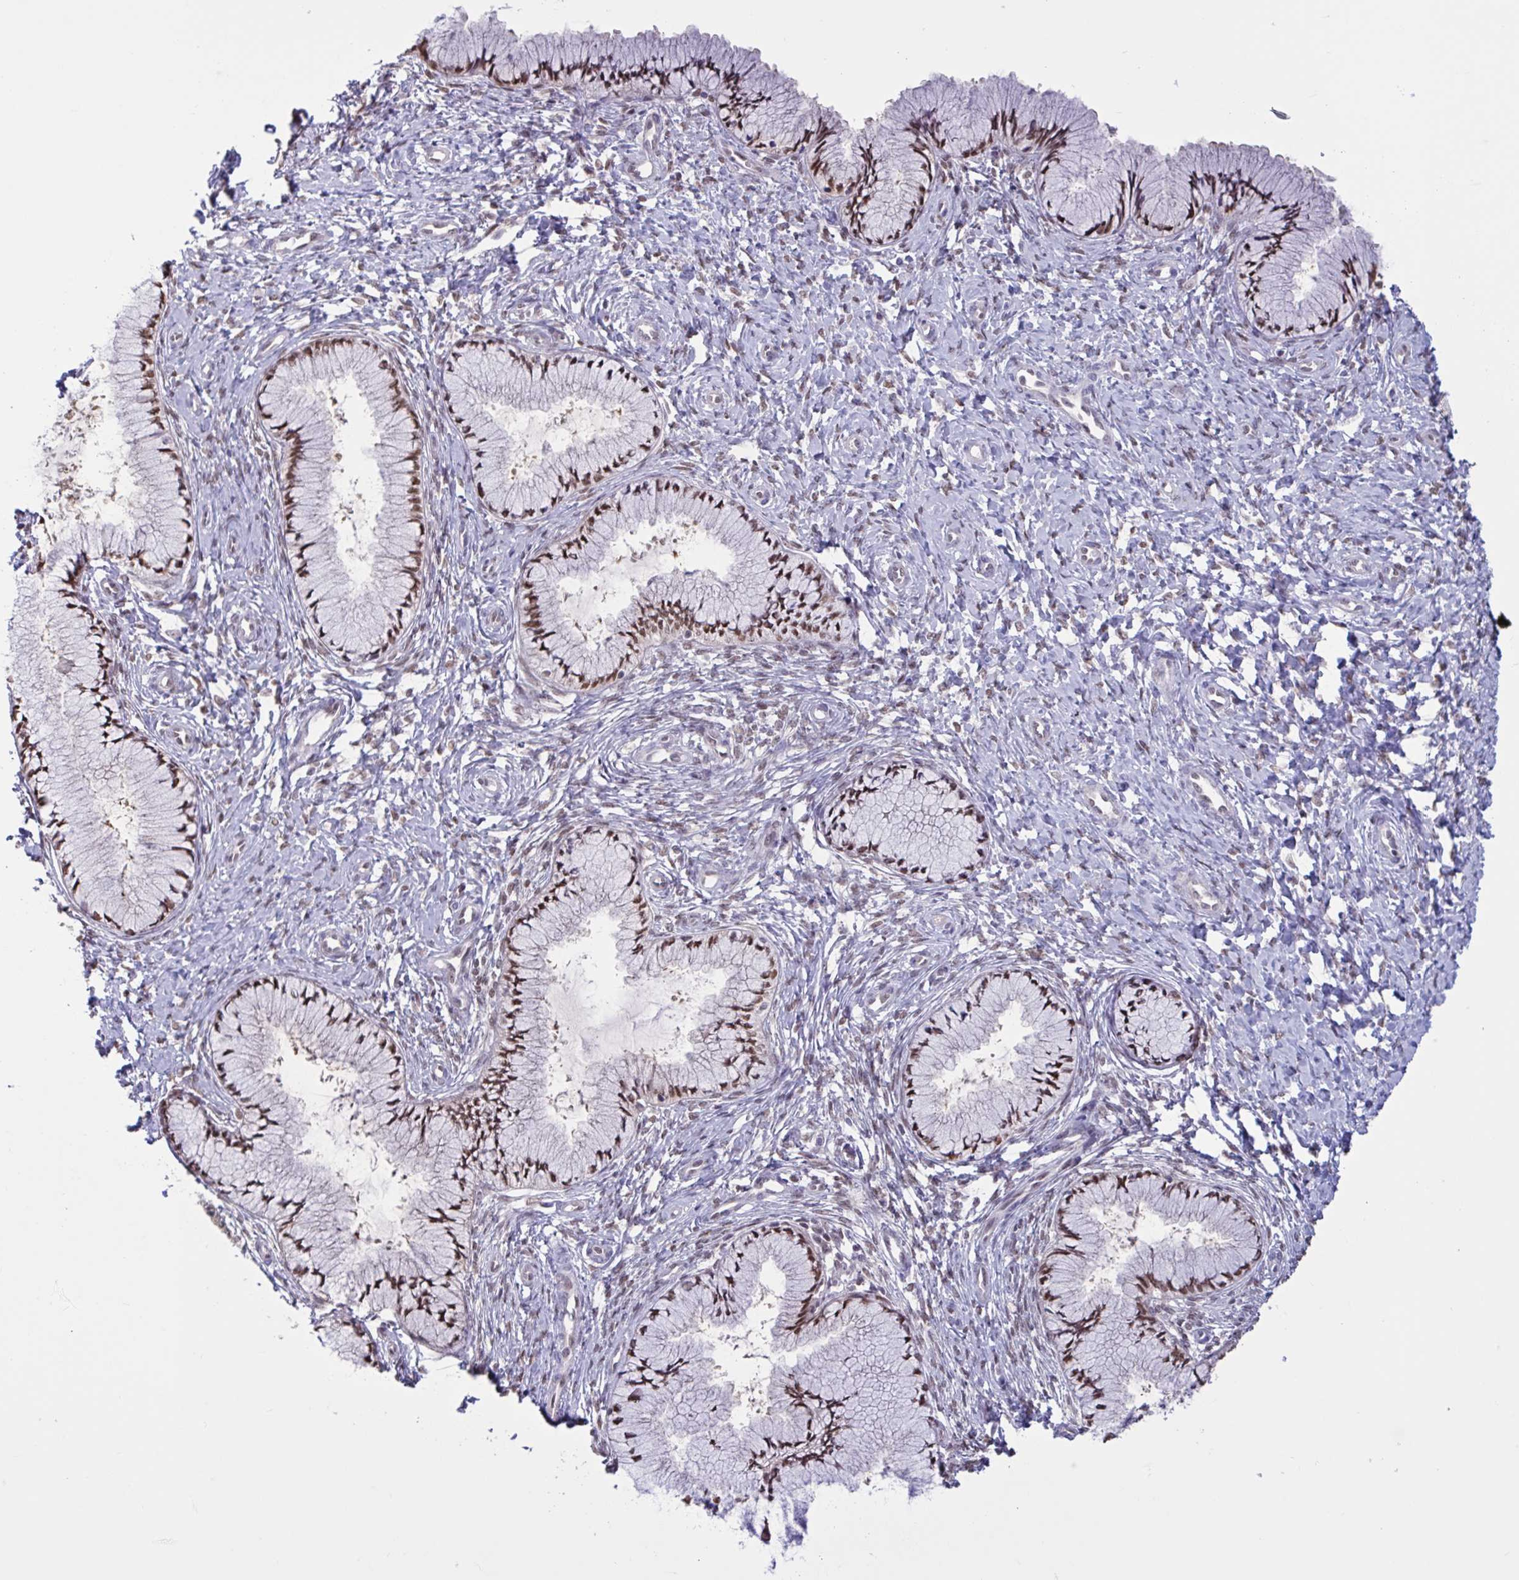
{"staining": {"intensity": "moderate", "quantity": ">75%", "location": "nuclear"}, "tissue": "cervix", "cell_type": "Glandular cells", "image_type": "normal", "snomed": [{"axis": "morphology", "description": "Normal tissue, NOS"}, {"axis": "topography", "description": "Cervix"}], "caption": "Approximately >75% of glandular cells in normal cervix demonstrate moderate nuclear protein staining as visualized by brown immunohistochemical staining.", "gene": "RBL1", "patient": {"sex": "female", "age": 37}}